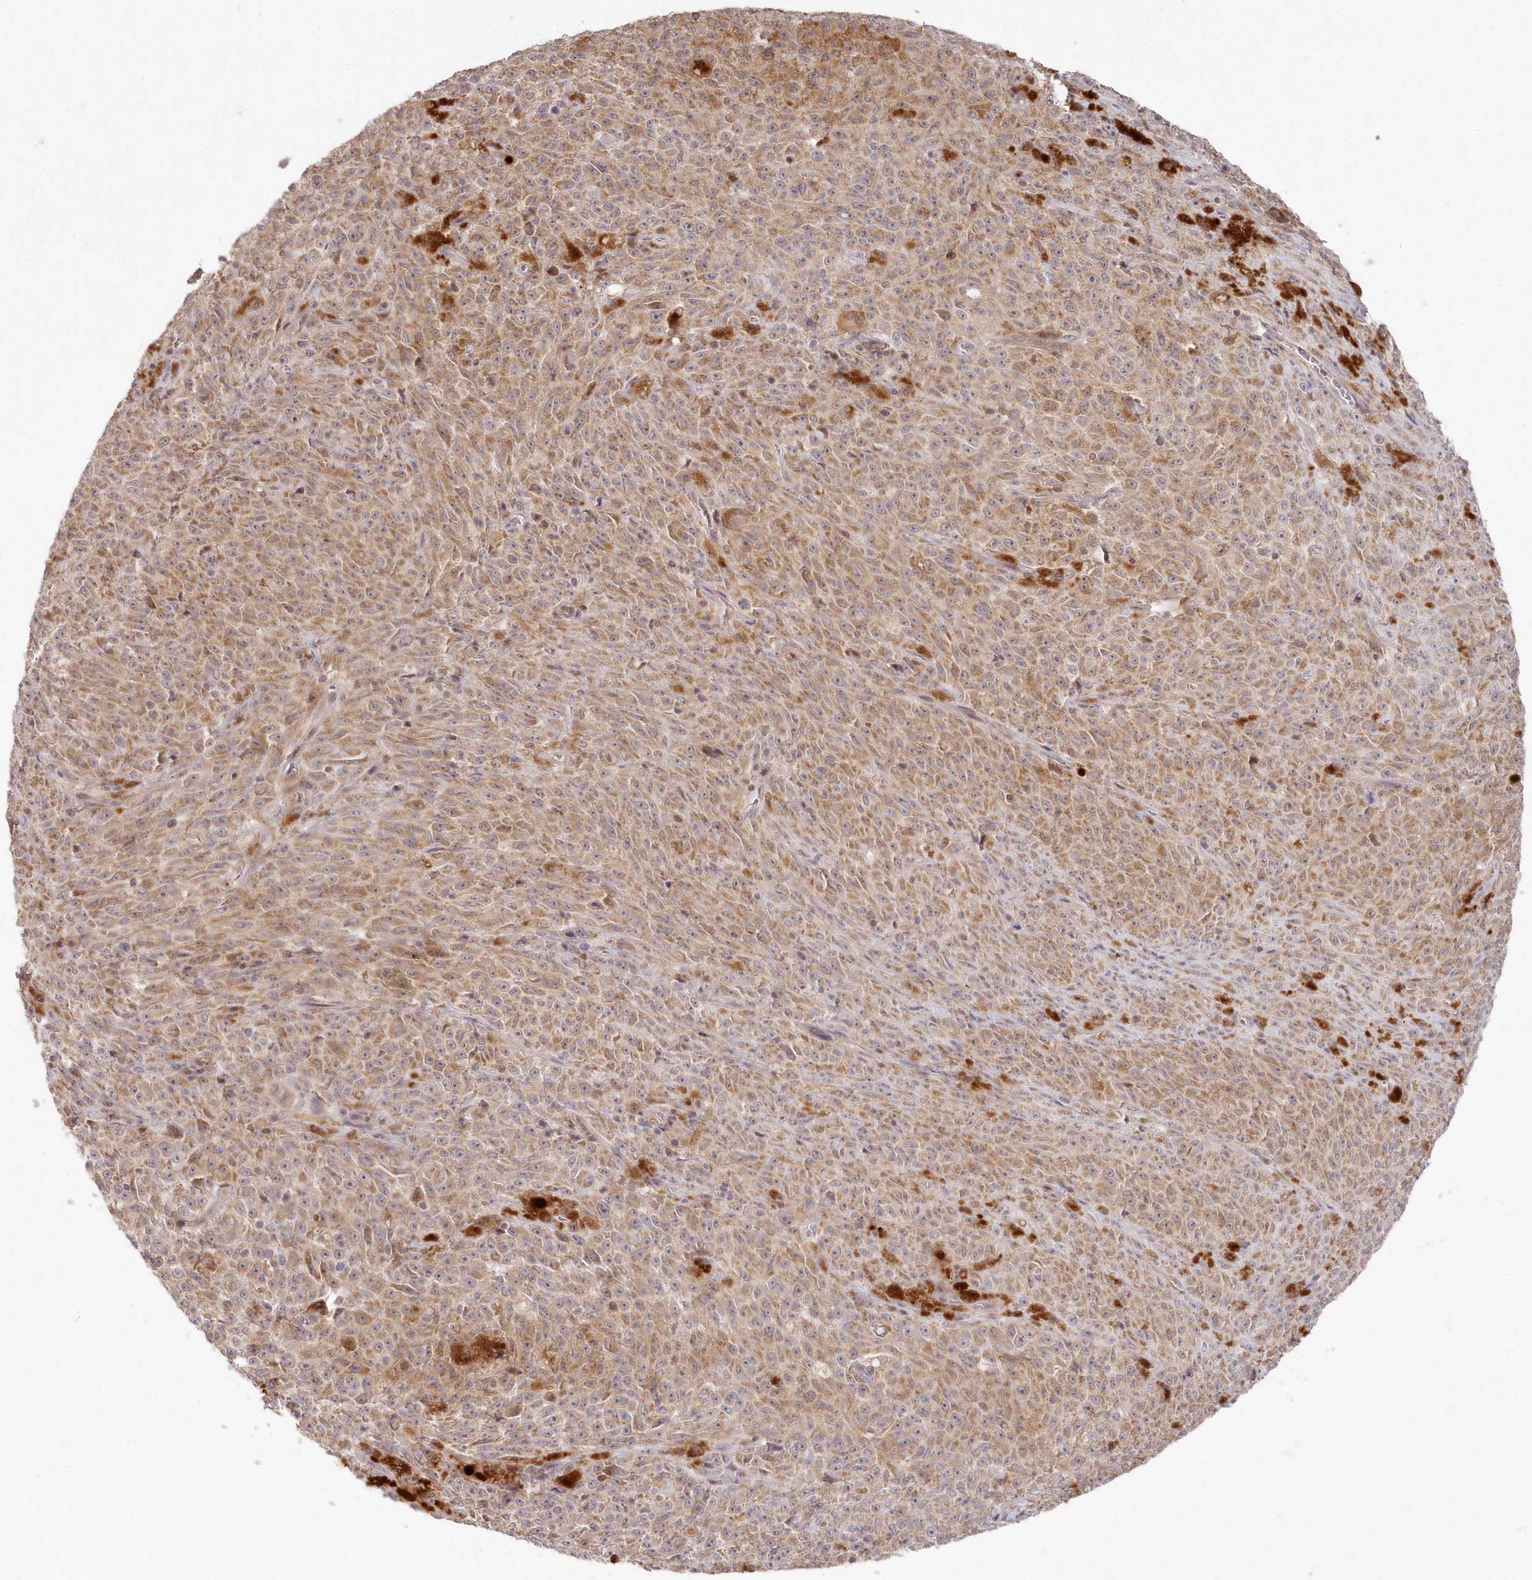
{"staining": {"intensity": "moderate", "quantity": ">75%", "location": "cytoplasmic/membranous"}, "tissue": "melanoma", "cell_type": "Tumor cells", "image_type": "cancer", "snomed": [{"axis": "morphology", "description": "Malignant melanoma, NOS"}, {"axis": "topography", "description": "Skin"}], "caption": "Protein analysis of melanoma tissue exhibits moderate cytoplasmic/membranous staining in approximately >75% of tumor cells.", "gene": "ASCC1", "patient": {"sex": "female", "age": 82}}